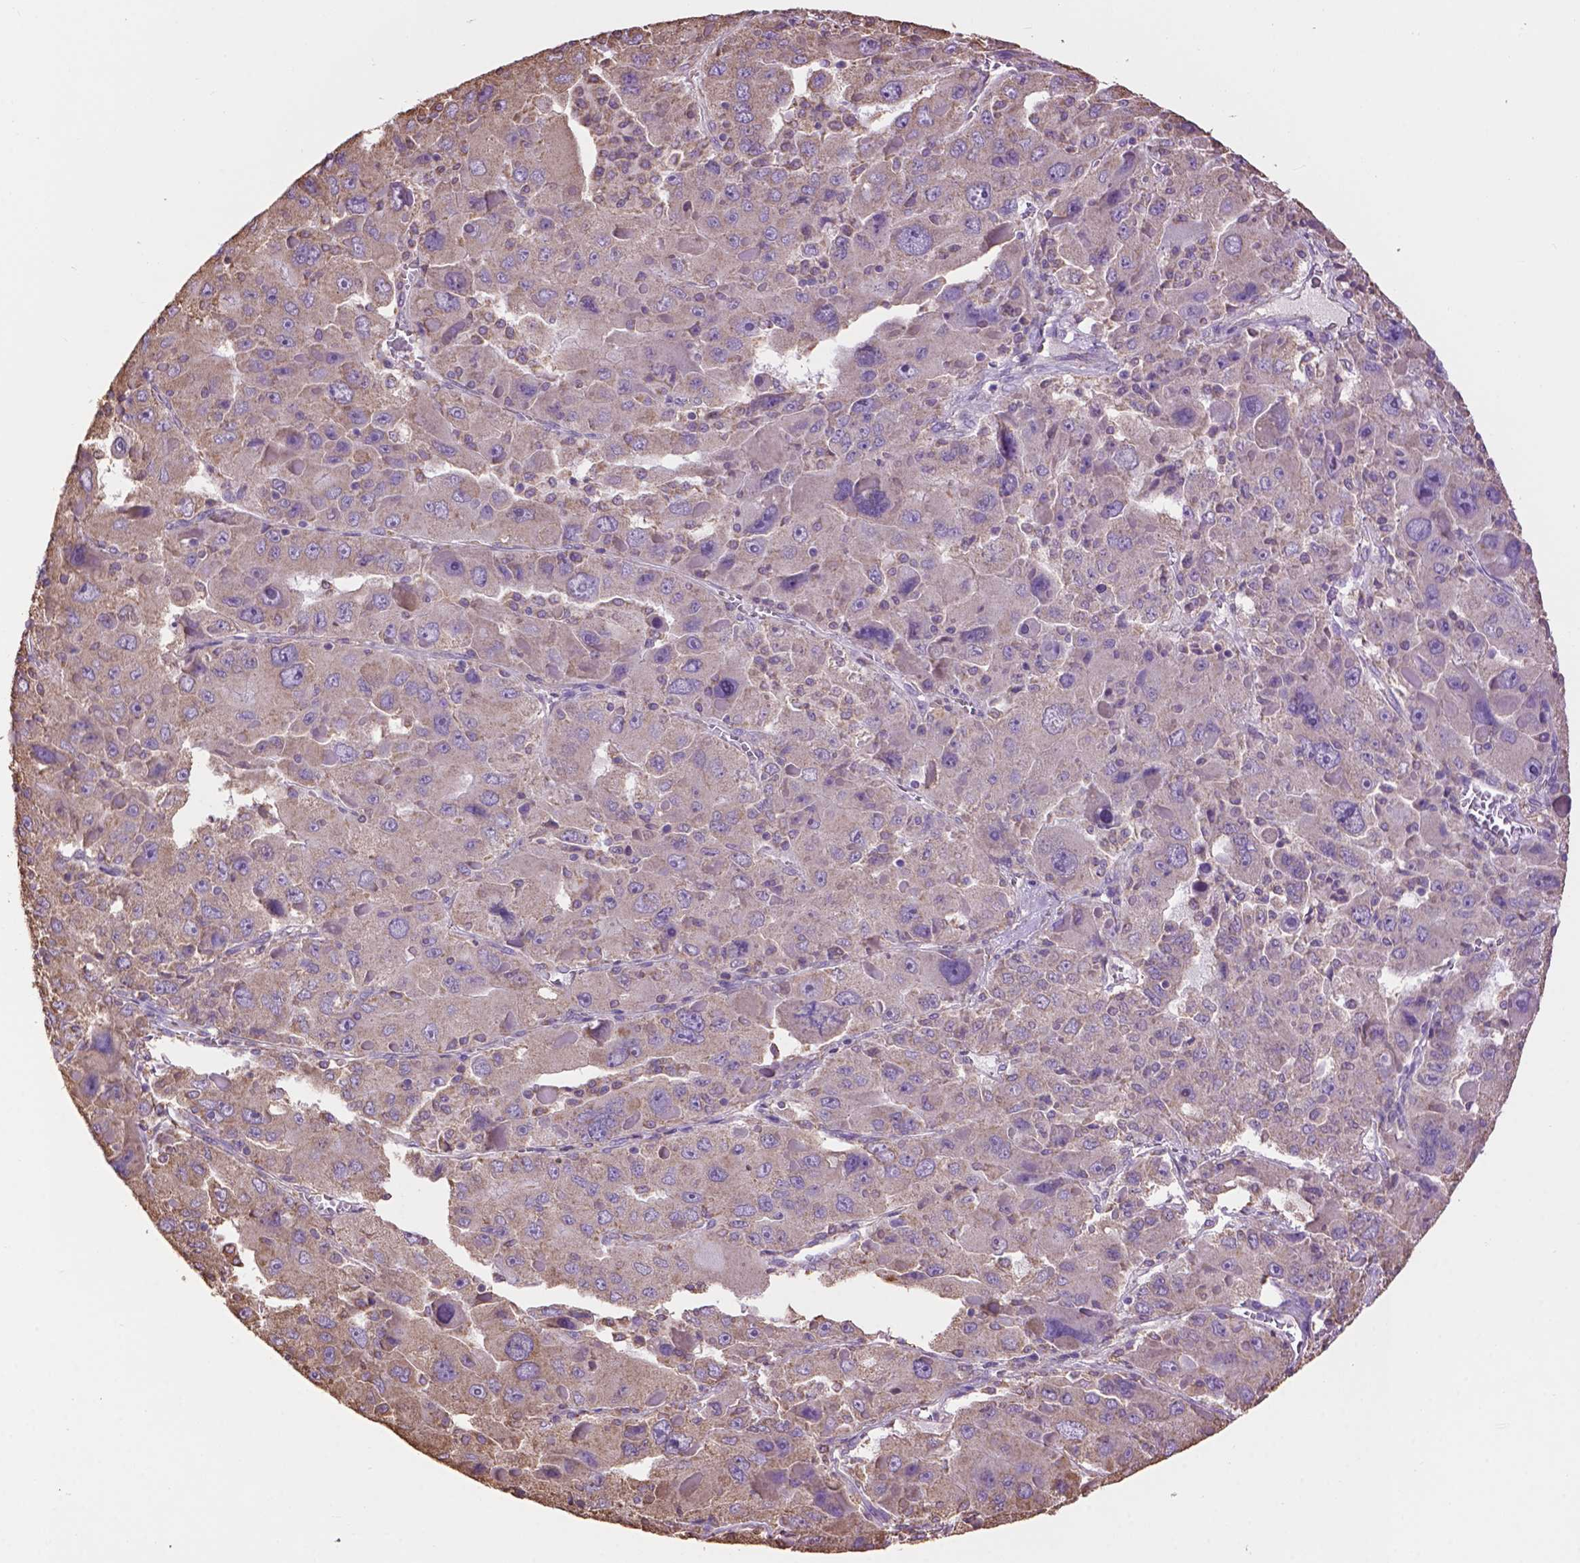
{"staining": {"intensity": "weak", "quantity": "<25%", "location": "cytoplasmic/membranous"}, "tissue": "liver cancer", "cell_type": "Tumor cells", "image_type": "cancer", "snomed": [{"axis": "morphology", "description": "Carcinoma, Hepatocellular, NOS"}, {"axis": "topography", "description": "Liver"}], "caption": "The micrograph demonstrates no staining of tumor cells in liver cancer.", "gene": "PPP2R5E", "patient": {"sex": "female", "age": 41}}